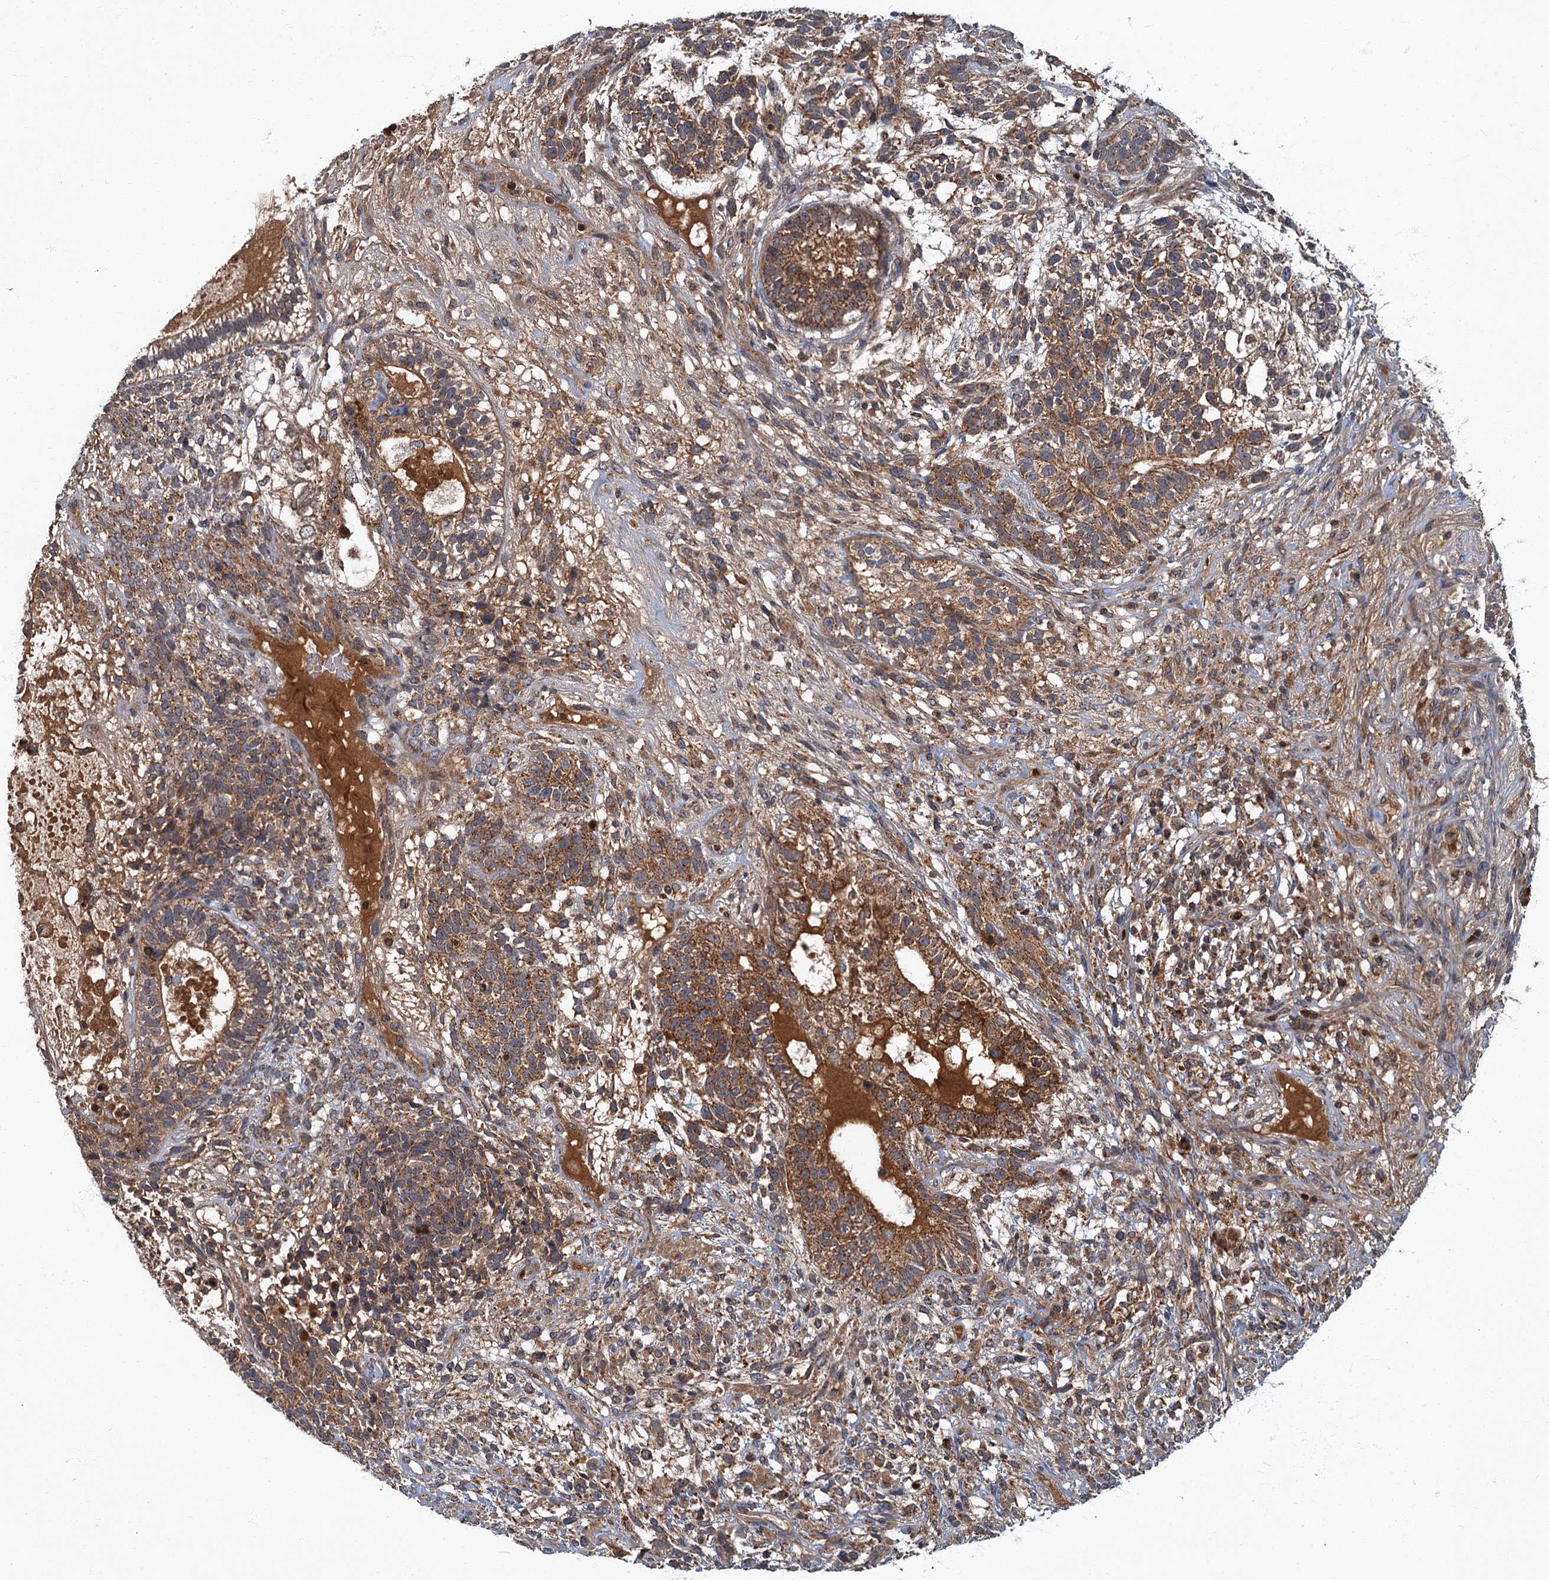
{"staining": {"intensity": "moderate", "quantity": ">75%", "location": "cytoplasmic/membranous"}, "tissue": "testis cancer", "cell_type": "Tumor cells", "image_type": "cancer", "snomed": [{"axis": "morphology", "description": "Seminoma, NOS"}, {"axis": "morphology", "description": "Carcinoma, Embryonal, NOS"}, {"axis": "topography", "description": "Testis"}], "caption": "Protein staining of testis cancer tissue shows moderate cytoplasmic/membranous staining in about >75% of tumor cells. The protein of interest is shown in brown color, while the nuclei are stained blue.", "gene": "SLC11A2", "patient": {"sex": "male", "age": 28}}